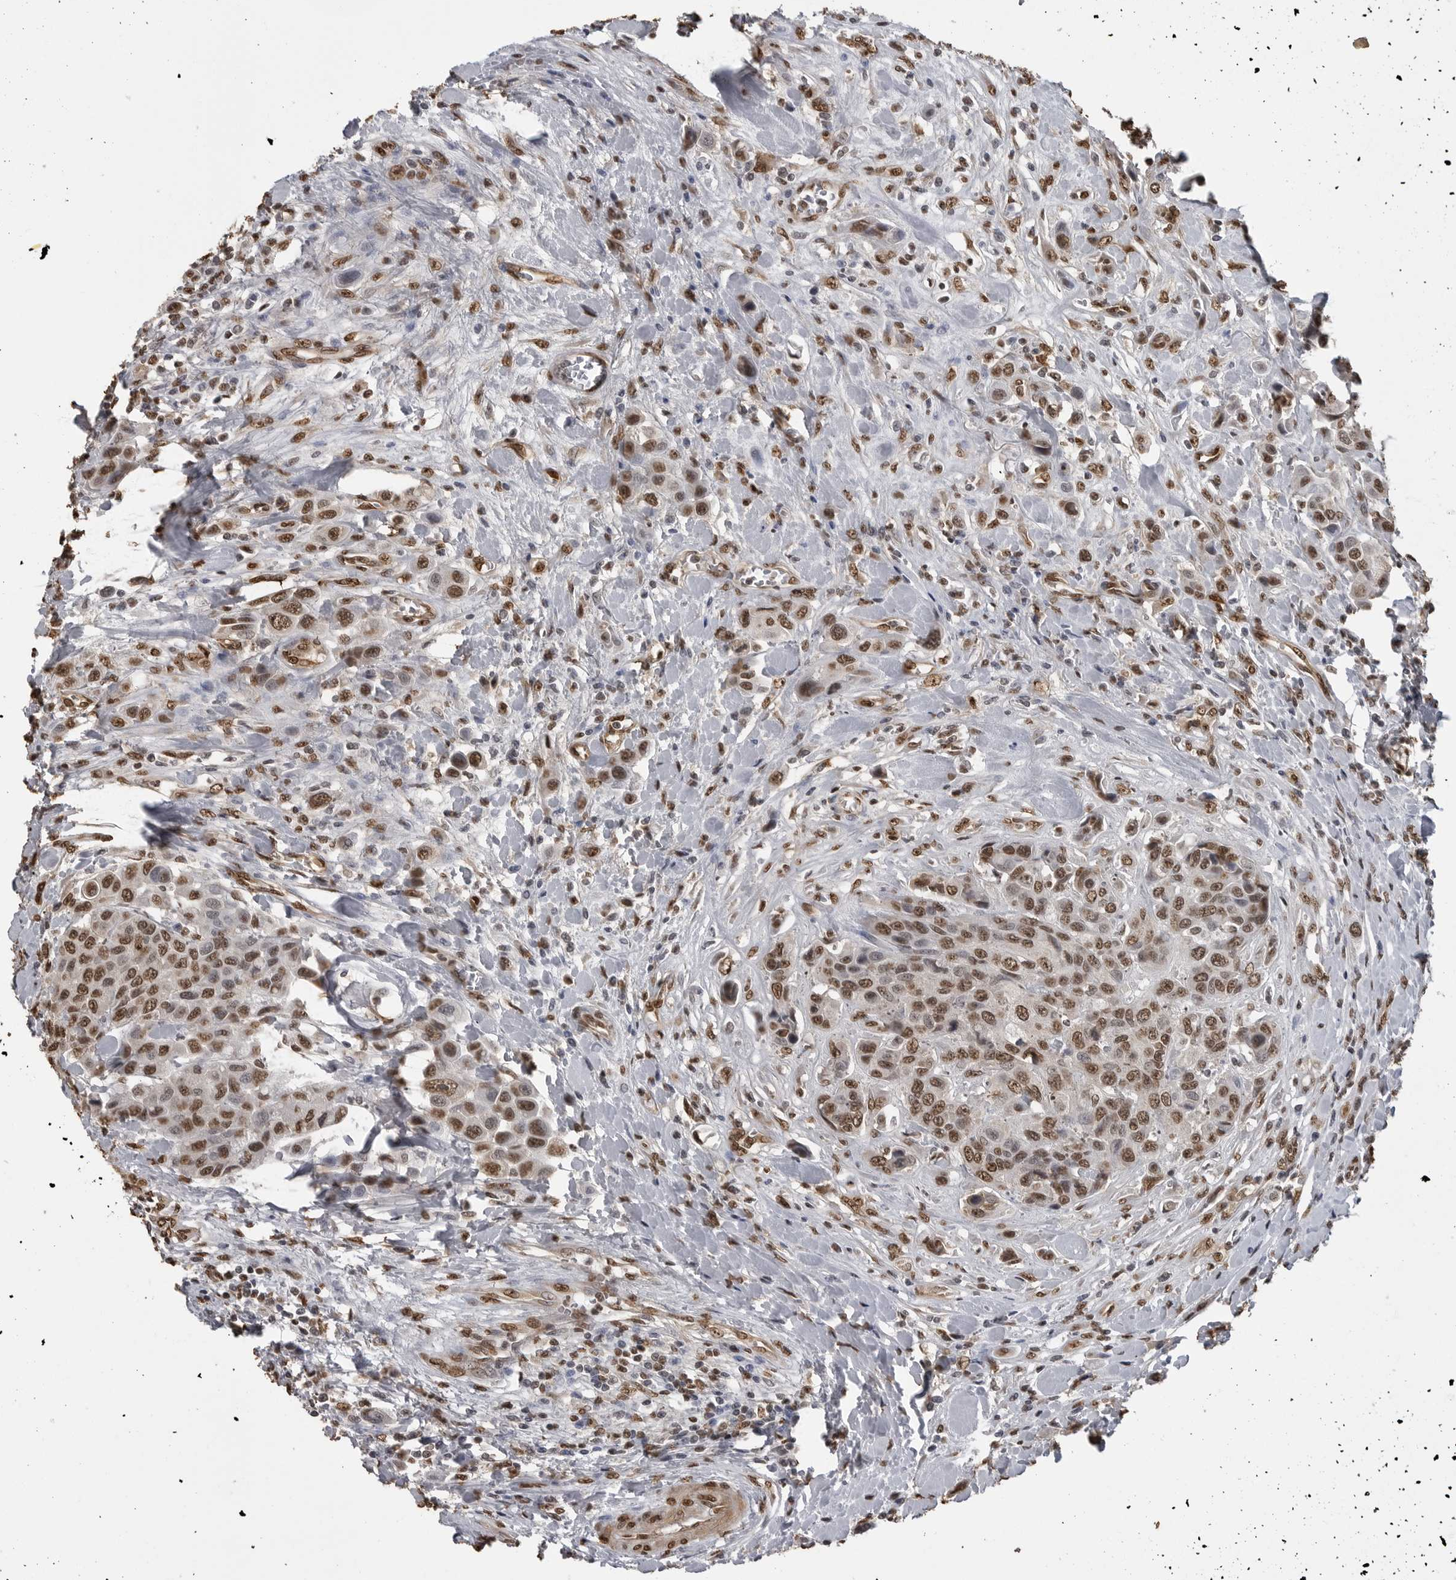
{"staining": {"intensity": "moderate", "quantity": ">75%", "location": "nuclear"}, "tissue": "urothelial cancer", "cell_type": "Tumor cells", "image_type": "cancer", "snomed": [{"axis": "morphology", "description": "Urothelial carcinoma, High grade"}, {"axis": "topography", "description": "Urinary bladder"}], "caption": "This photomicrograph demonstrates immunohistochemistry staining of high-grade urothelial carcinoma, with medium moderate nuclear expression in approximately >75% of tumor cells.", "gene": "SMAD2", "patient": {"sex": "male", "age": 50}}